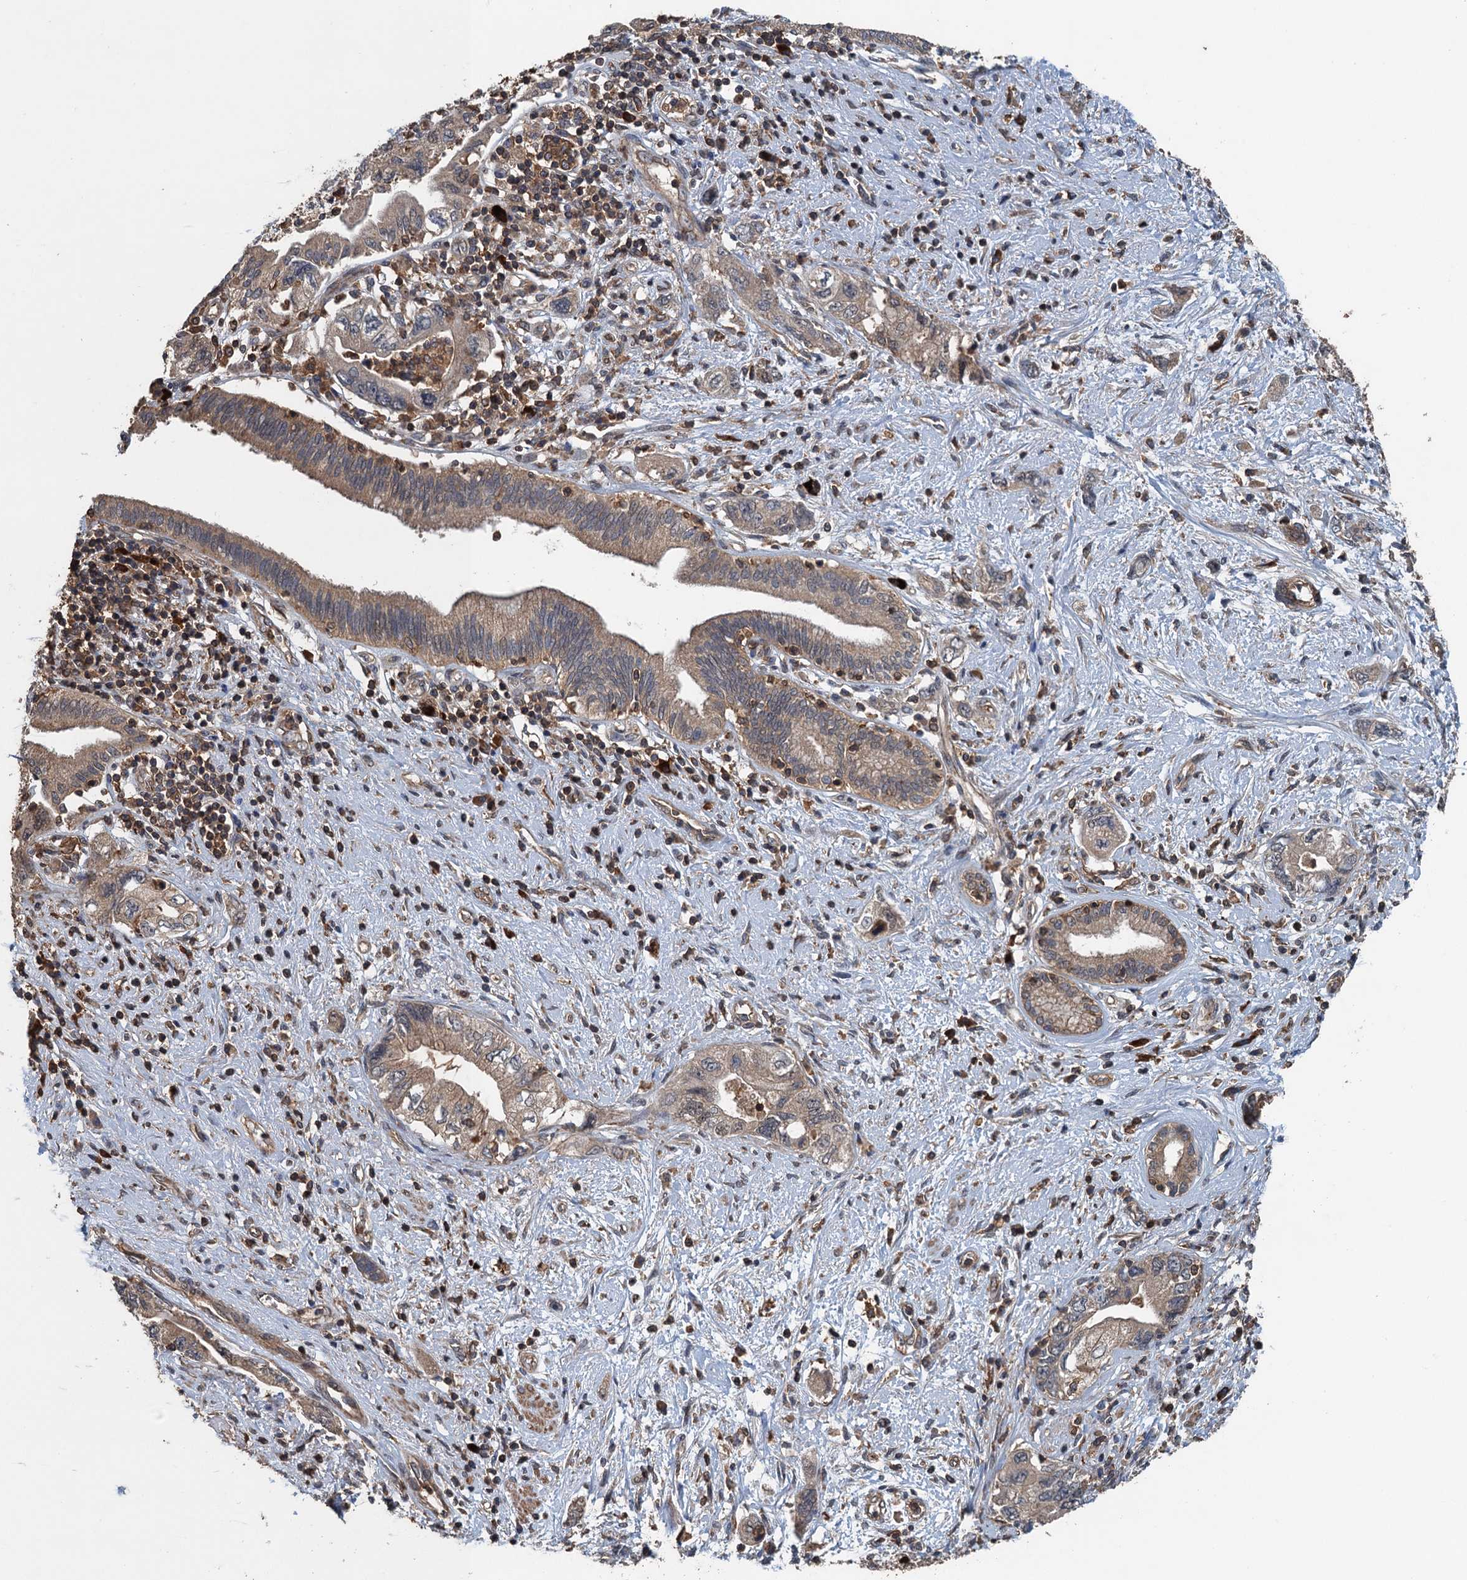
{"staining": {"intensity": "moderate", "quantity": ">75%", "location": "cytoplasmic/membranous"}, "tissue": "pancreatic cancer", "cell_type": "Tumor cells", "image_type": "cancer", "snomed": [{"axis": "morphology", "description": "Adenocarcinoma, NOS"}, {"axis": "topography", "description": "Pancreas"}], "caption": "Tumor cells reveal medium levels of moderate cytoplasmic/membranous expression in approximately >75% of cells in human adenocarcinoma (pancreatic).", "gene": "BORCS5", "patient": {"sex": "female", "age": 73}}